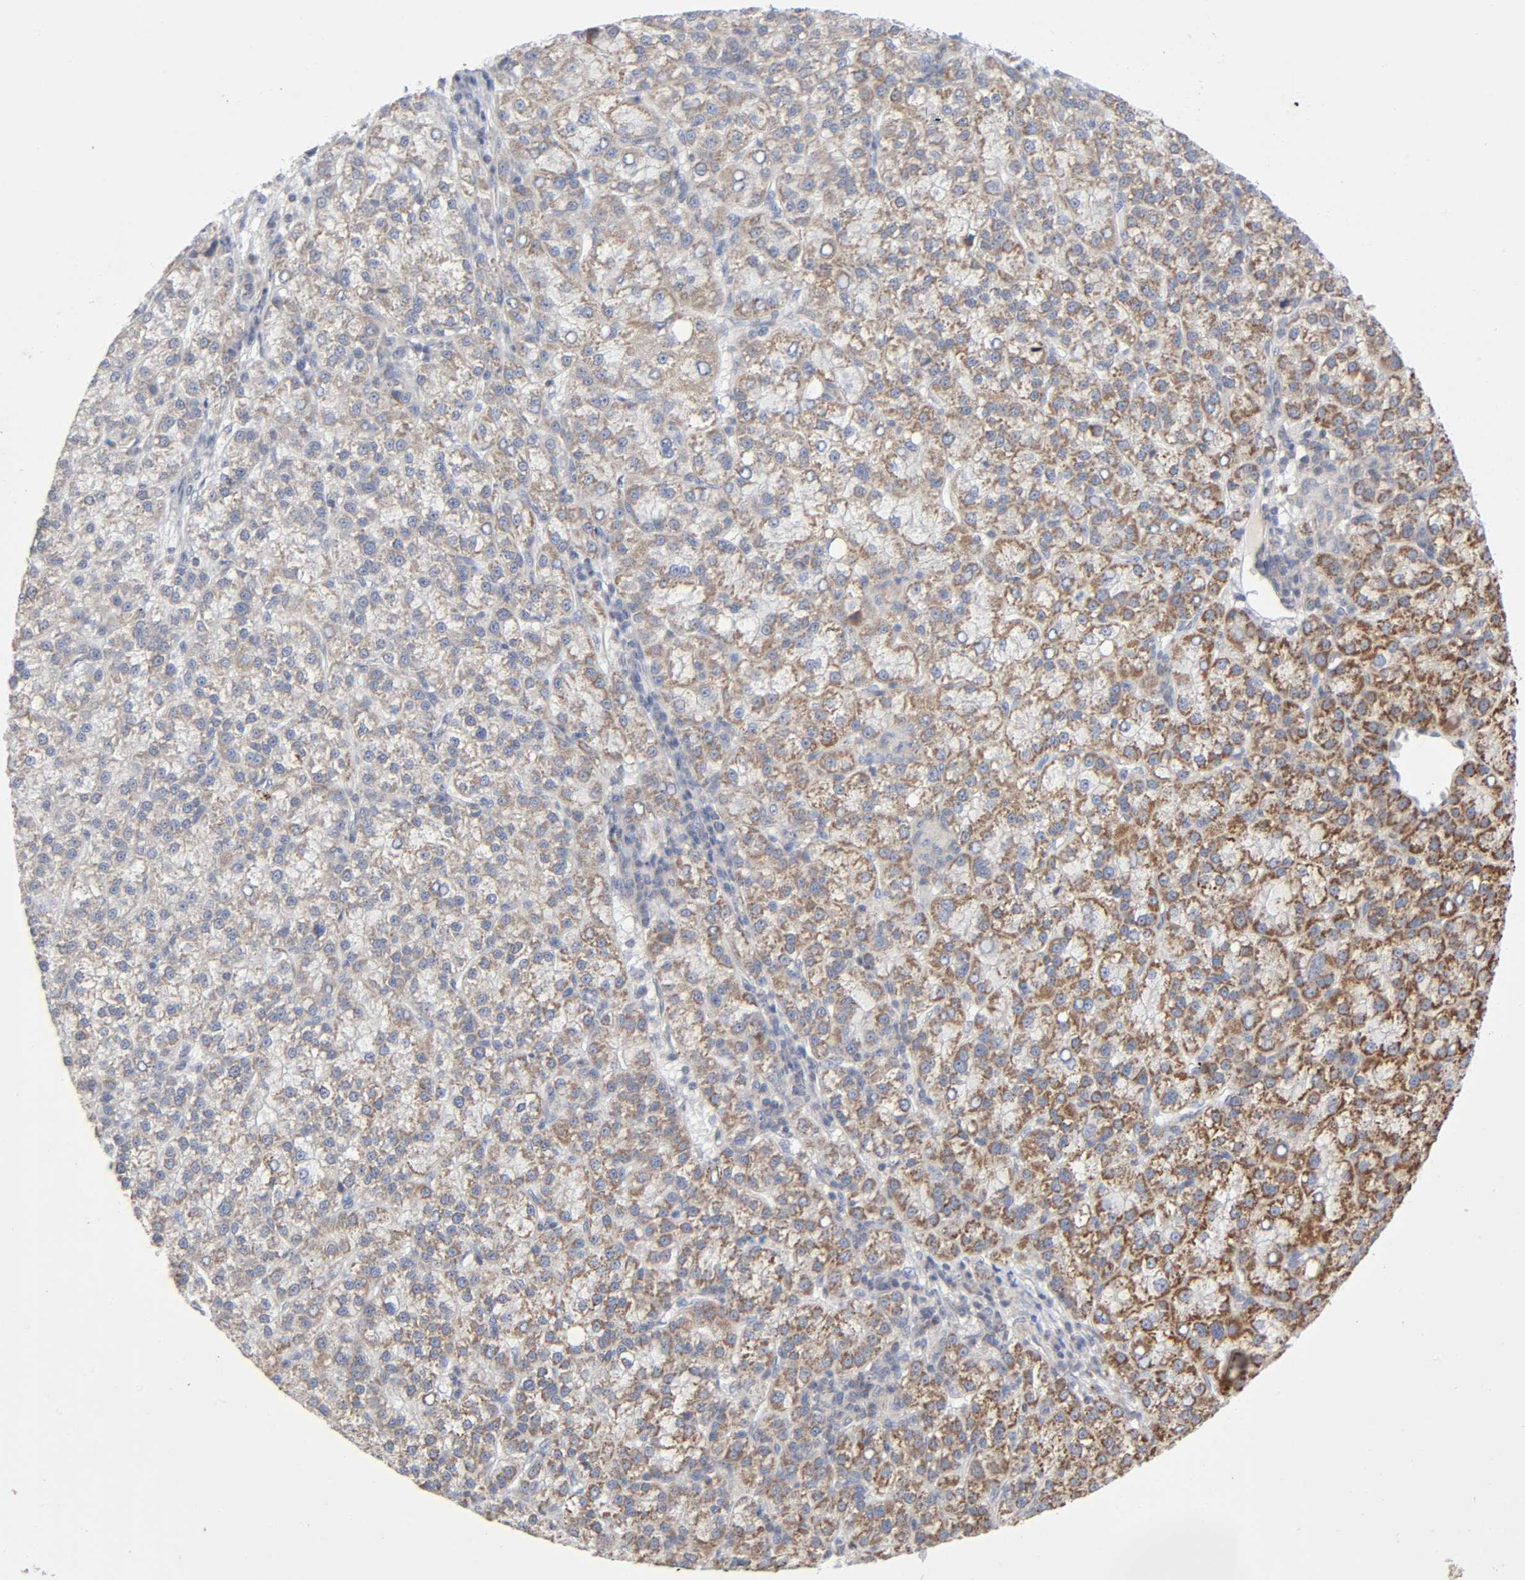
{"staining": {"intensity": "moderate", "quantity": ">75%", "location": "cytoplasmic/membranous"}, "tissue": "liver cancer", "cell_type": "Tumor cells", "image_type": "cancer", "snomed": [{"axis": "morphology", "description": "Carcinoma, Hepatocellular, NOS"}, {"axis": "topography", "description": "Liver"}], "caption": "This photomicrograph shows IHC staining of human liver hepatocellular carcinoma, with medium moderate cytoplasmic/membranous staining in approximately >75% of tumor cells.", "gene": "SYT16", "patient": {"sex": "female", "age": 58}}